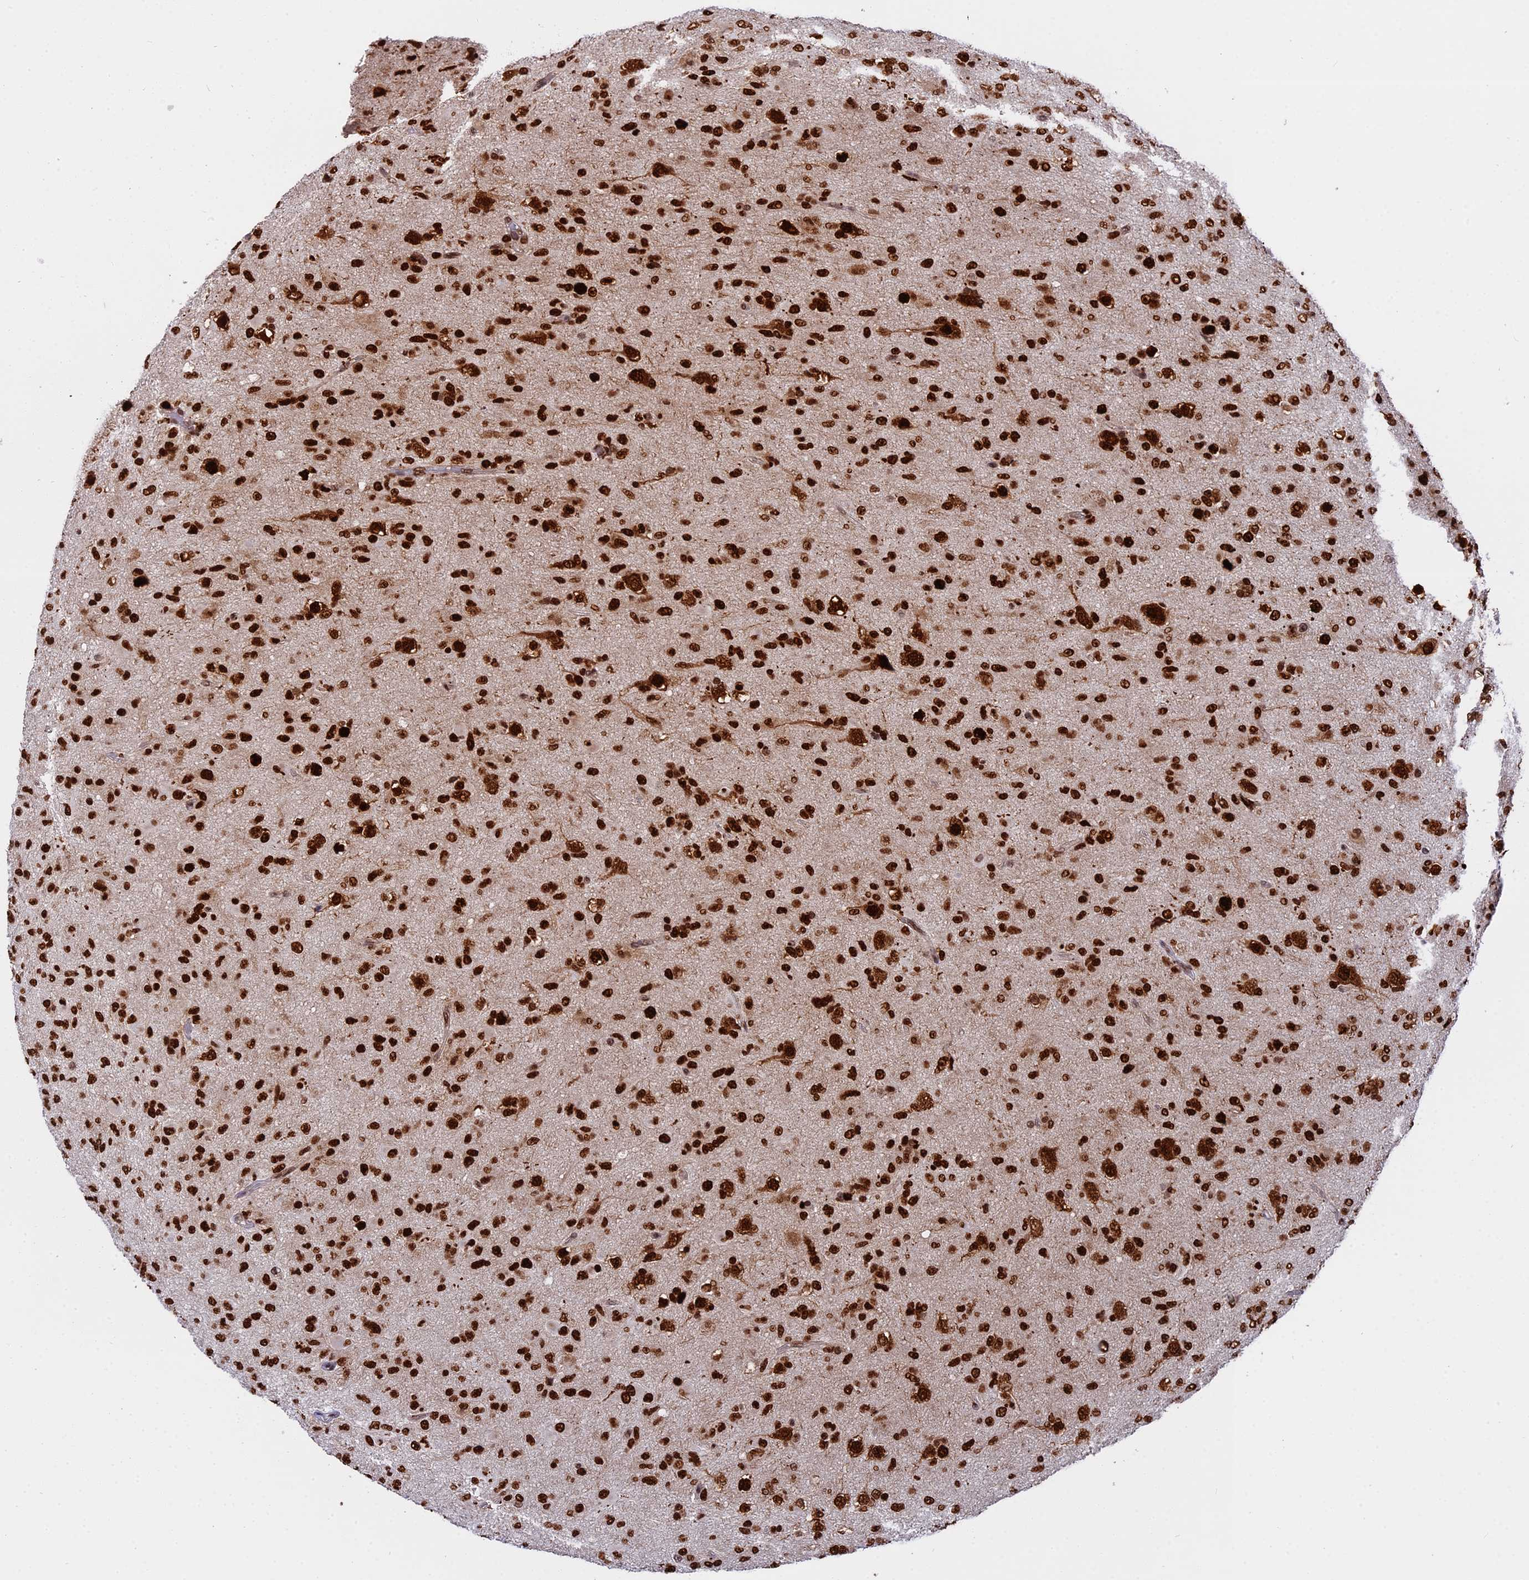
{"staining": {"intensity": "strong", "quantity": ">75%", "location": "nuclear"}, "tissue": "glioma", "cell_type": "Tumor cells", "image_type": "cancer", "snomed": [{"axis": "morphology", "description": "Glioma, malignant, Low grade"}, {"axis": "topography", "description": "Brain"}], "caption": "High-power microscopy captured an immunohistochemistry (IHC) photomicrograph of glioma, revealing strong nuclear staining in approximately >75% of tumor cells.", "gene": "RAMAC", "patient": {"sex": "male", "age": 65}}